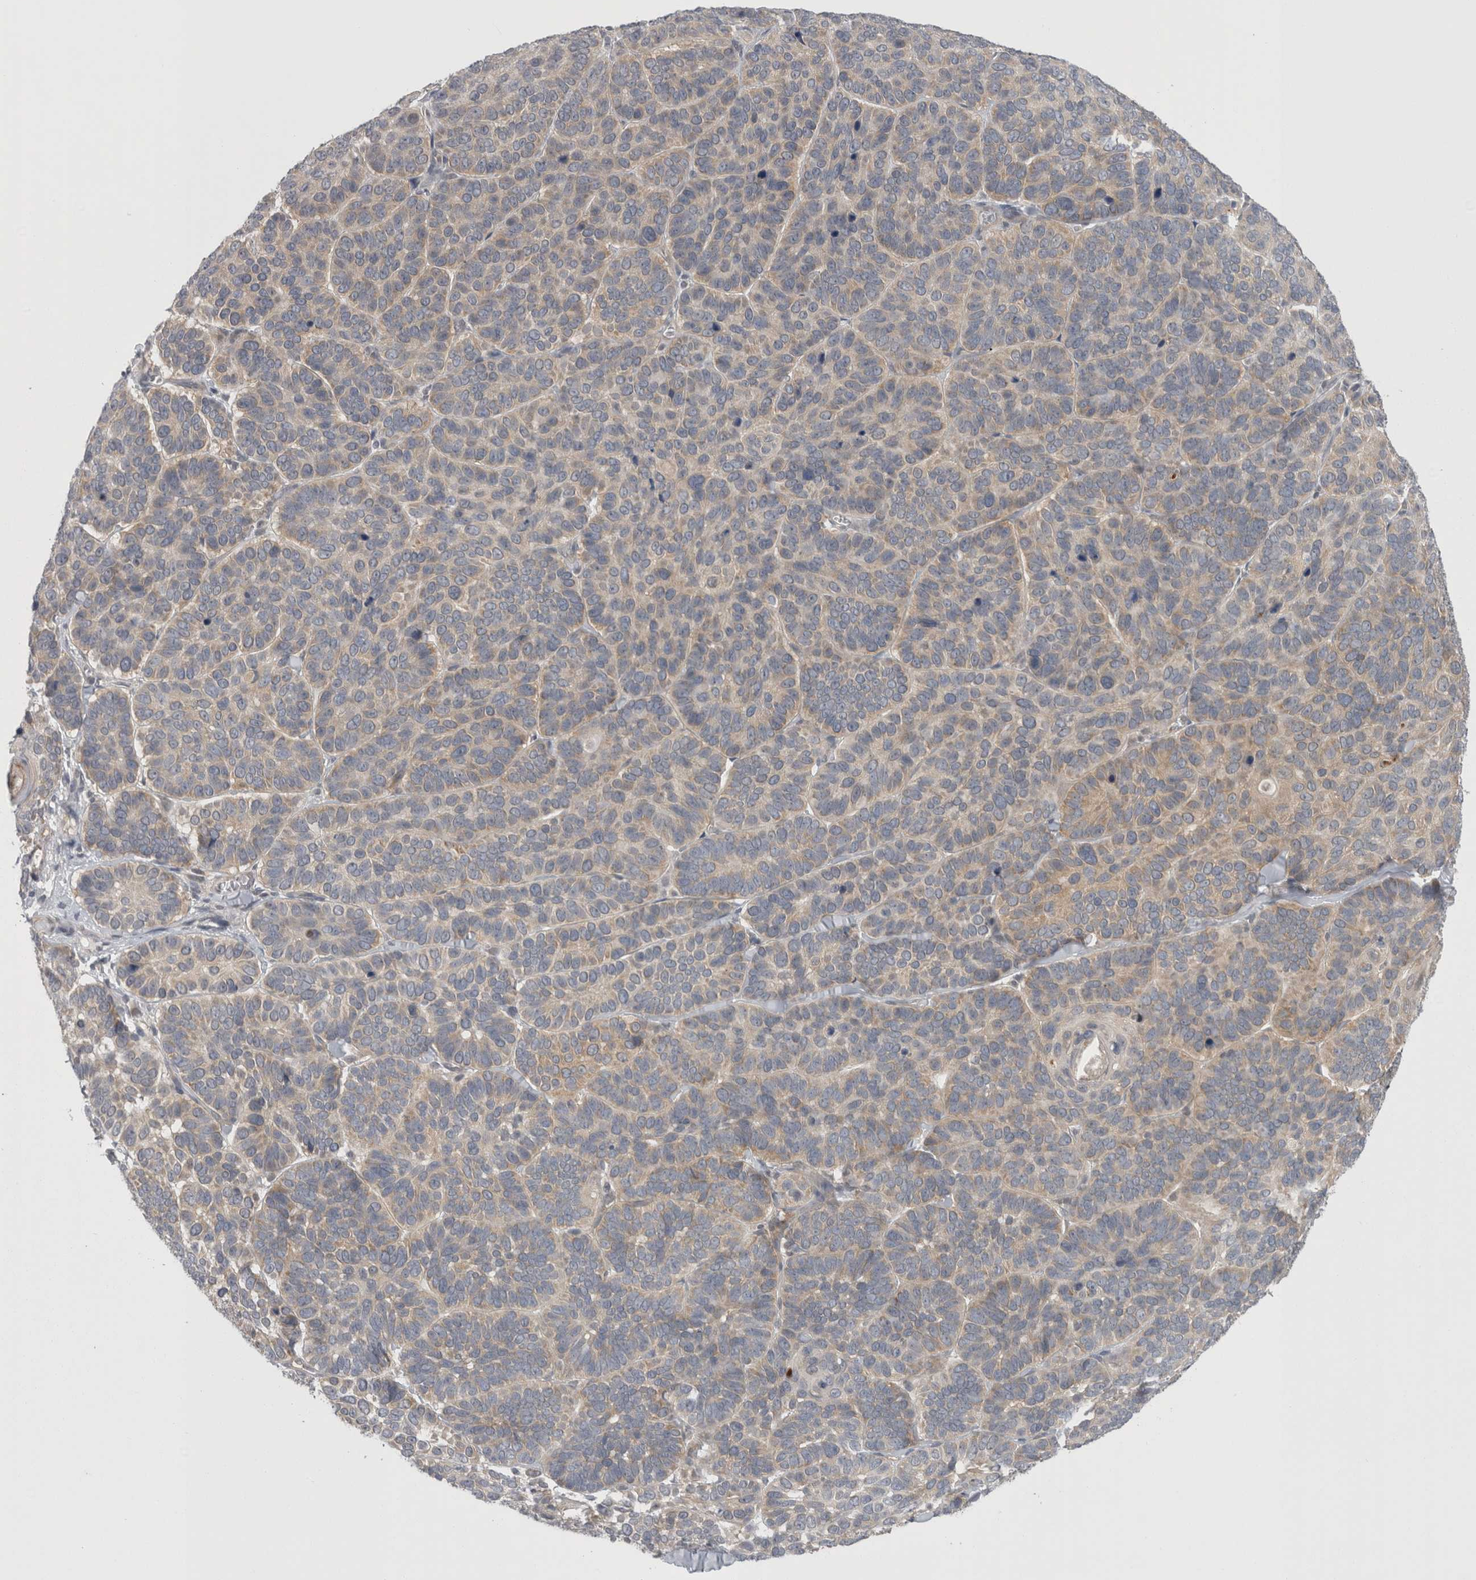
{"staining": {"intensity": "weak", "quantity": ">75%", "location": "cytoplasmic/membranous"}, "tissue": "skin cancer", "cell_type": "Tumor cells", "image_type": "cancer", "snomed": [{"axis": "morphology", "description": "Basal cell carcinoma"}, {"axis": "topography", "description": "Skin"}], "caption": "Immunohistochemistry (IHC) of skin cancer (basal cell carcinoma) shows low levels of weak cytoplasmic/membranous positivity in approximately >75% of tumor cells.", "gene": "PSMB2", "patient": {"sex": "male", "age": 62}}